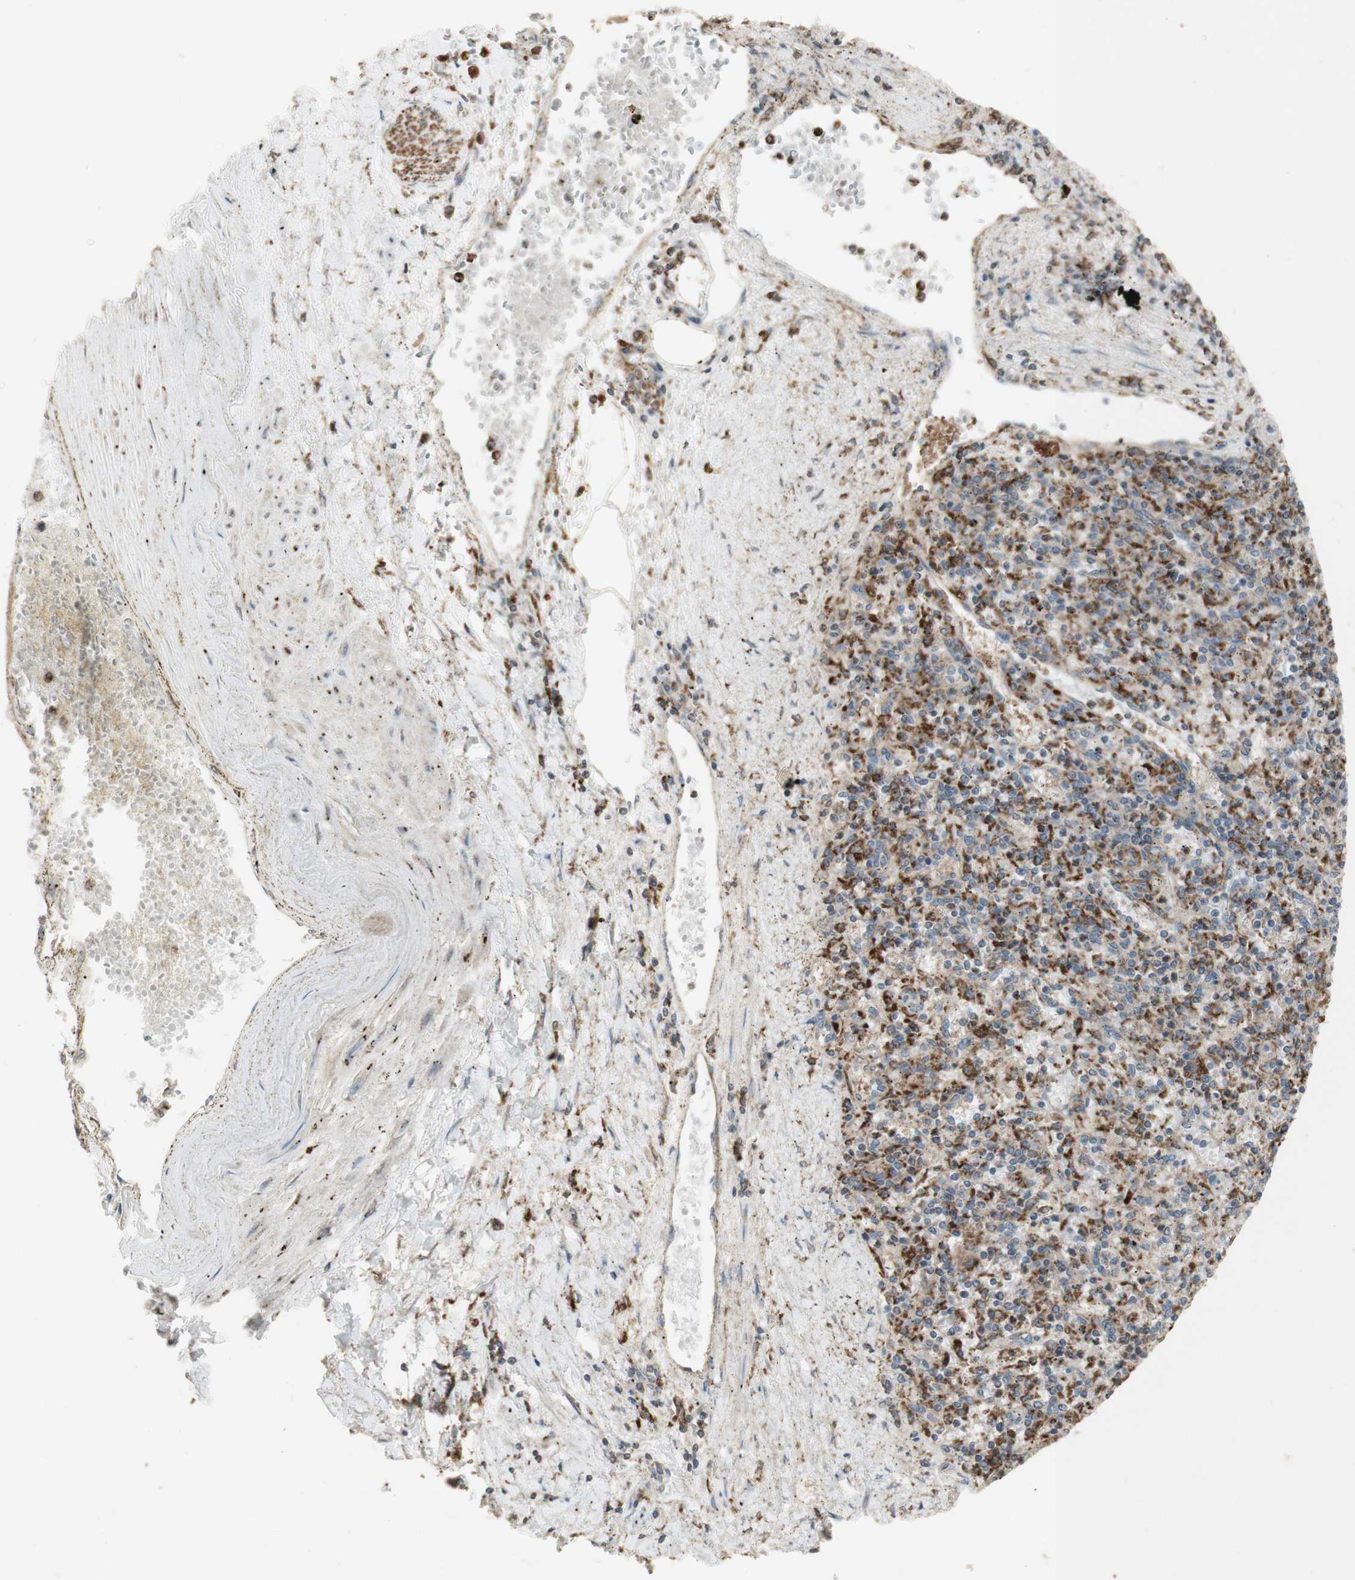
{"staining": {"intensity": "moderate", "quantity": "25%-75%", "location": "cytoplasmic/membranous"}, "tissue": "spleen", "cell_type": "Cells in red pulp", "image_type": "normal", "snomed": [{"axis": "morphology", "description": "Normal tissue, NOS"}, {"axis": "topography", "description": "Spleen"}], "caption": "An immunohistochemistry micrograph of normal tissue is shown. Protein staining in brown labels moderate cytoplasmic/membranous positivity in spleen within cells in red pulp. (DAB (3,3'-diaminobenzidine) = brown stain, brightfield microscopy at high magnification).", "gene": "ATP6V1E1", "patient": {"sex": "male", "age": 72}}